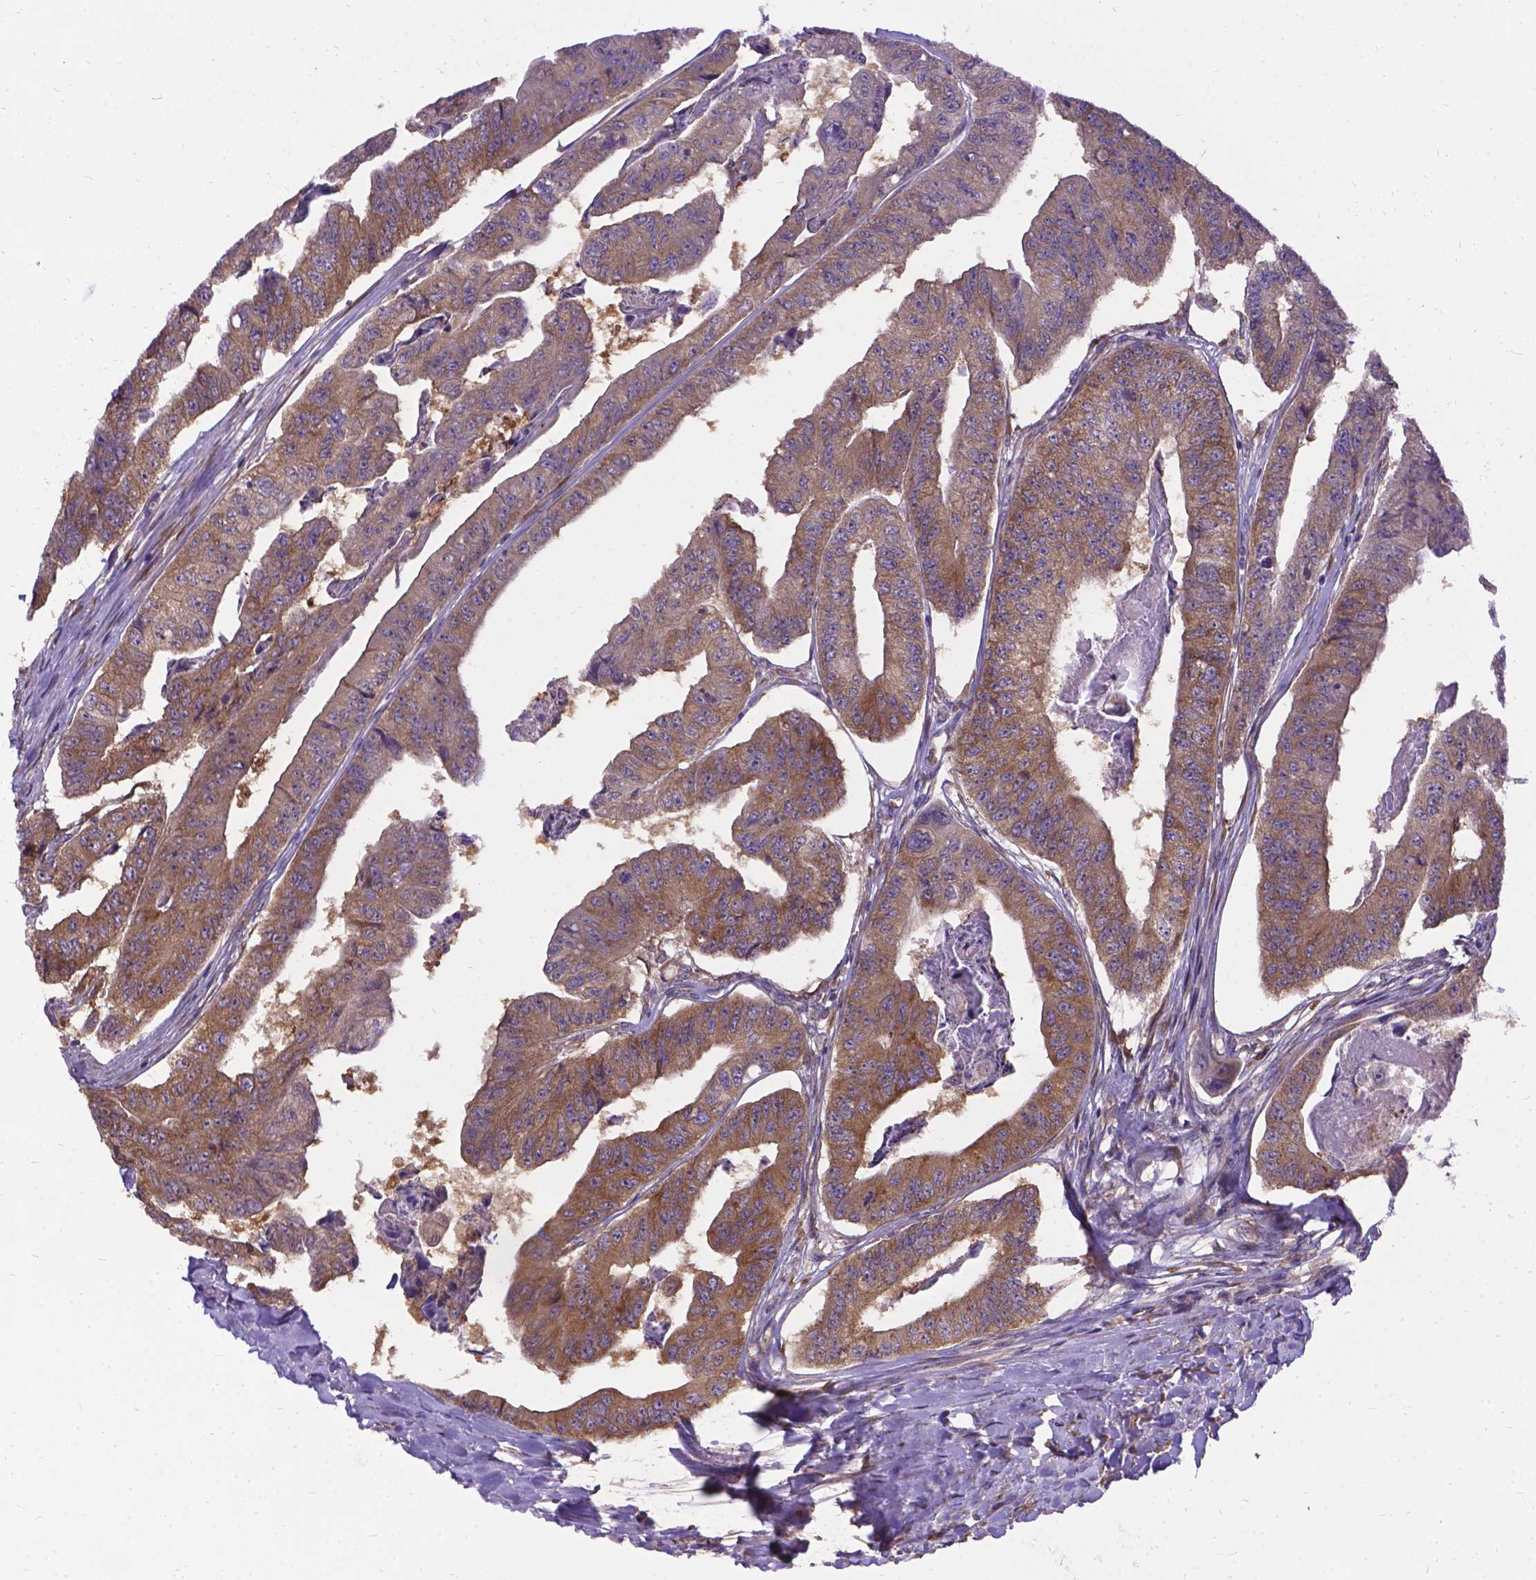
{"staining": {"intensity": "moderate", "quantity": ">75%", "location": "cytoplasmic/membranous"}, "tissue": "colorectal cancer", "cell_type": "Tumor cells", "image_type": "cancer", "snomed": [{"axis": "morphology", "description": "Adenocarcinoma, NOS"}, {"axis": "topography", "description": "Colon"}], "caption": "Immunohistochemistry photomicrograph of neoplastic tissue: colorectal adenocarcinoma stained using immunohistochemistry exhibits medium levels of moderate protein expression localized specifically in the cytoplasmic/membranous of tumor cells, appearing as a cytoplasmic/membranous brown color.", "gene": "DENND6A", "patient": {"sex": "female", "age": 67}}